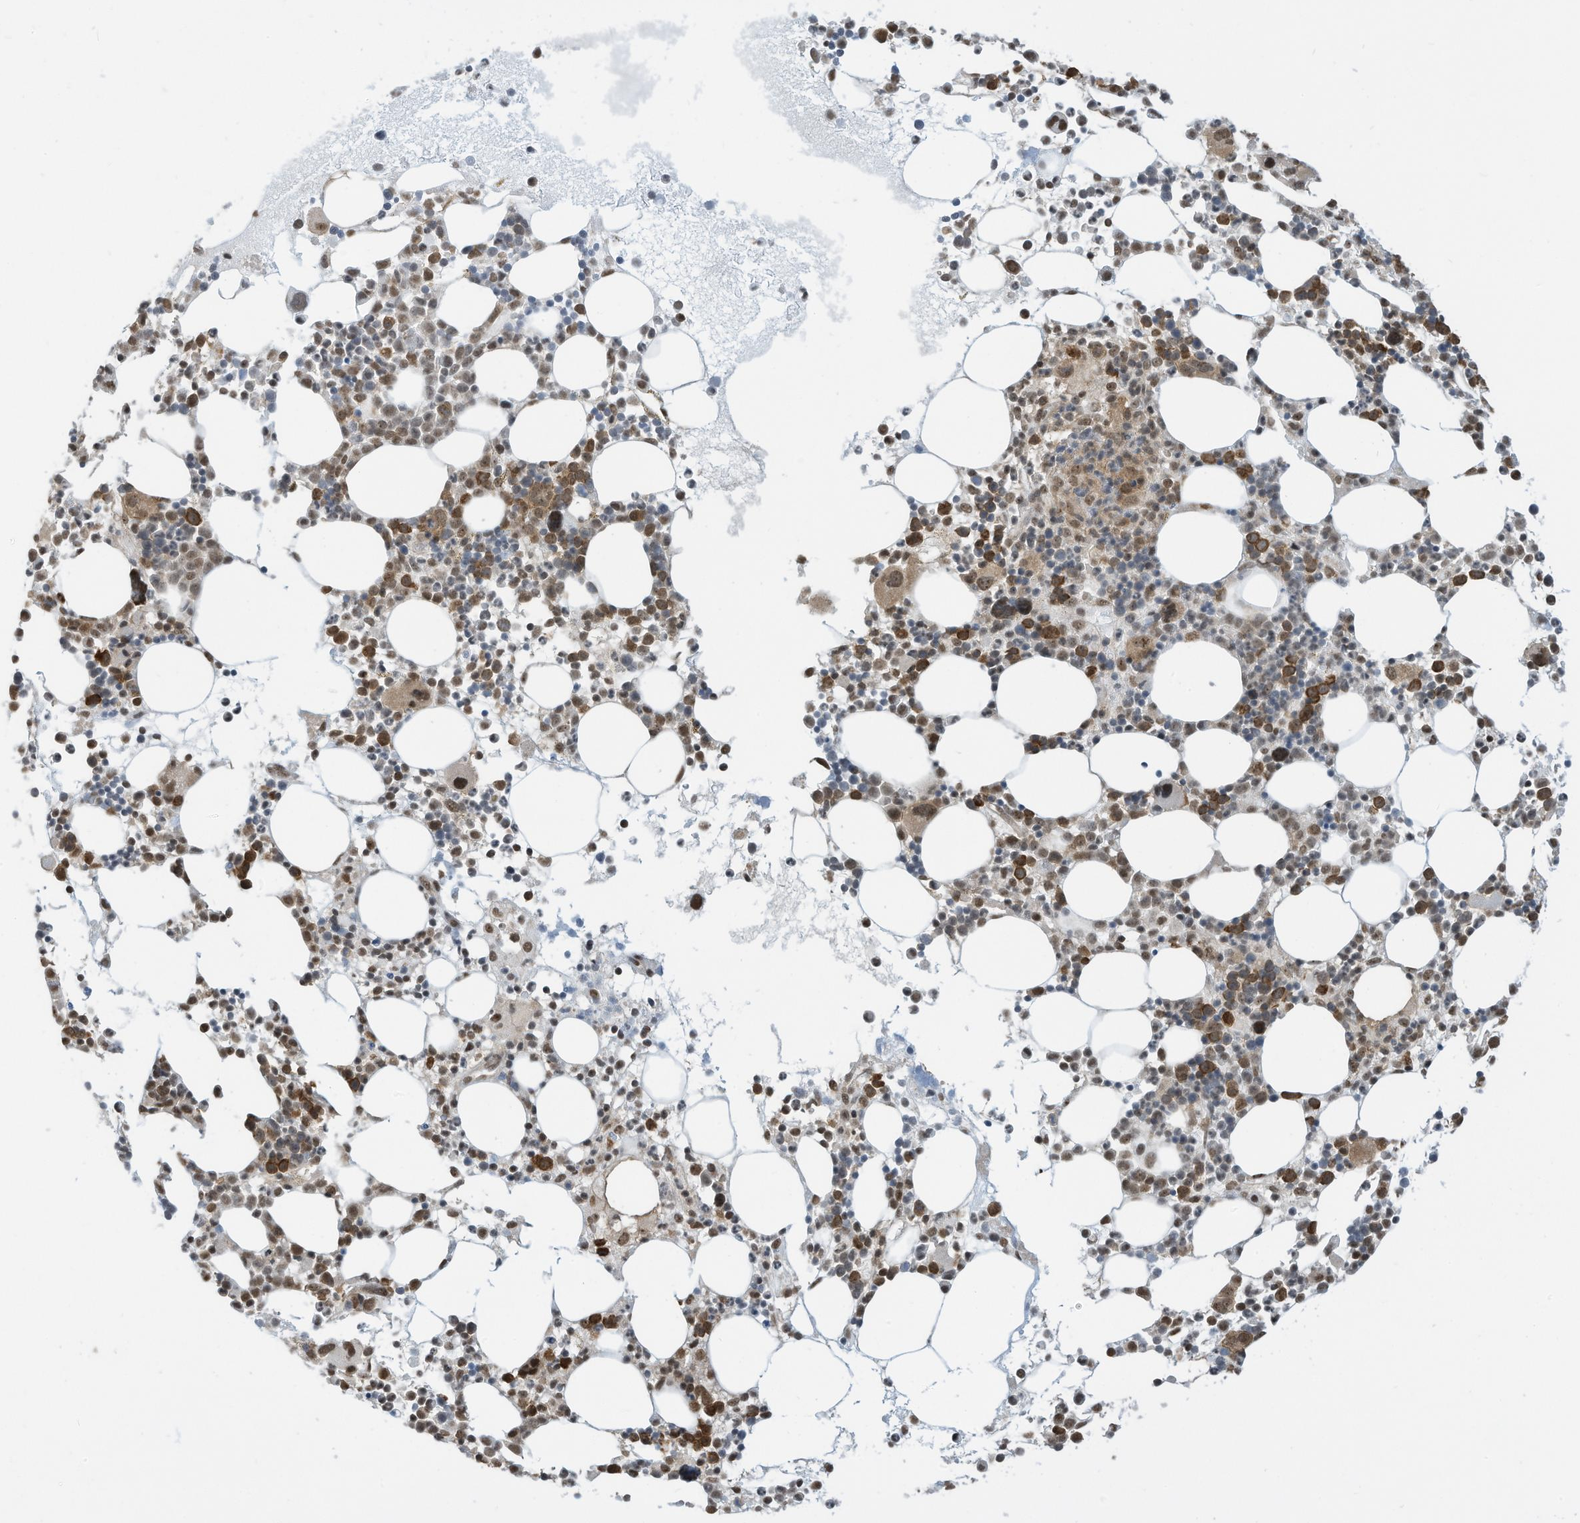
{"staining": {"intensity": "moderate", "quantity": "25%-75%", "location": "cytoplasmic/membranous,nuclear"}, "tissue": "bone marrow", "cell_type": "Hematopoietic cells", "image_type": "normal", "snomed": [{"axis": "morphology", "description": "Normal tissue, NOS"}, {"axis": "topography", "description": "Bone marrow"}], "caption": "Protein staining of unremarkable bone marrow shows moderate cytoplasmic/membranous,nuclear expression in about 25%-75% of hematopoietic cells. (DAB (3,3'-diaminobenzidine) IHC with brightfield microscopy, high magnification).", "gene": "ZNF195", "patient": {"sex": "female", "age": 62}}